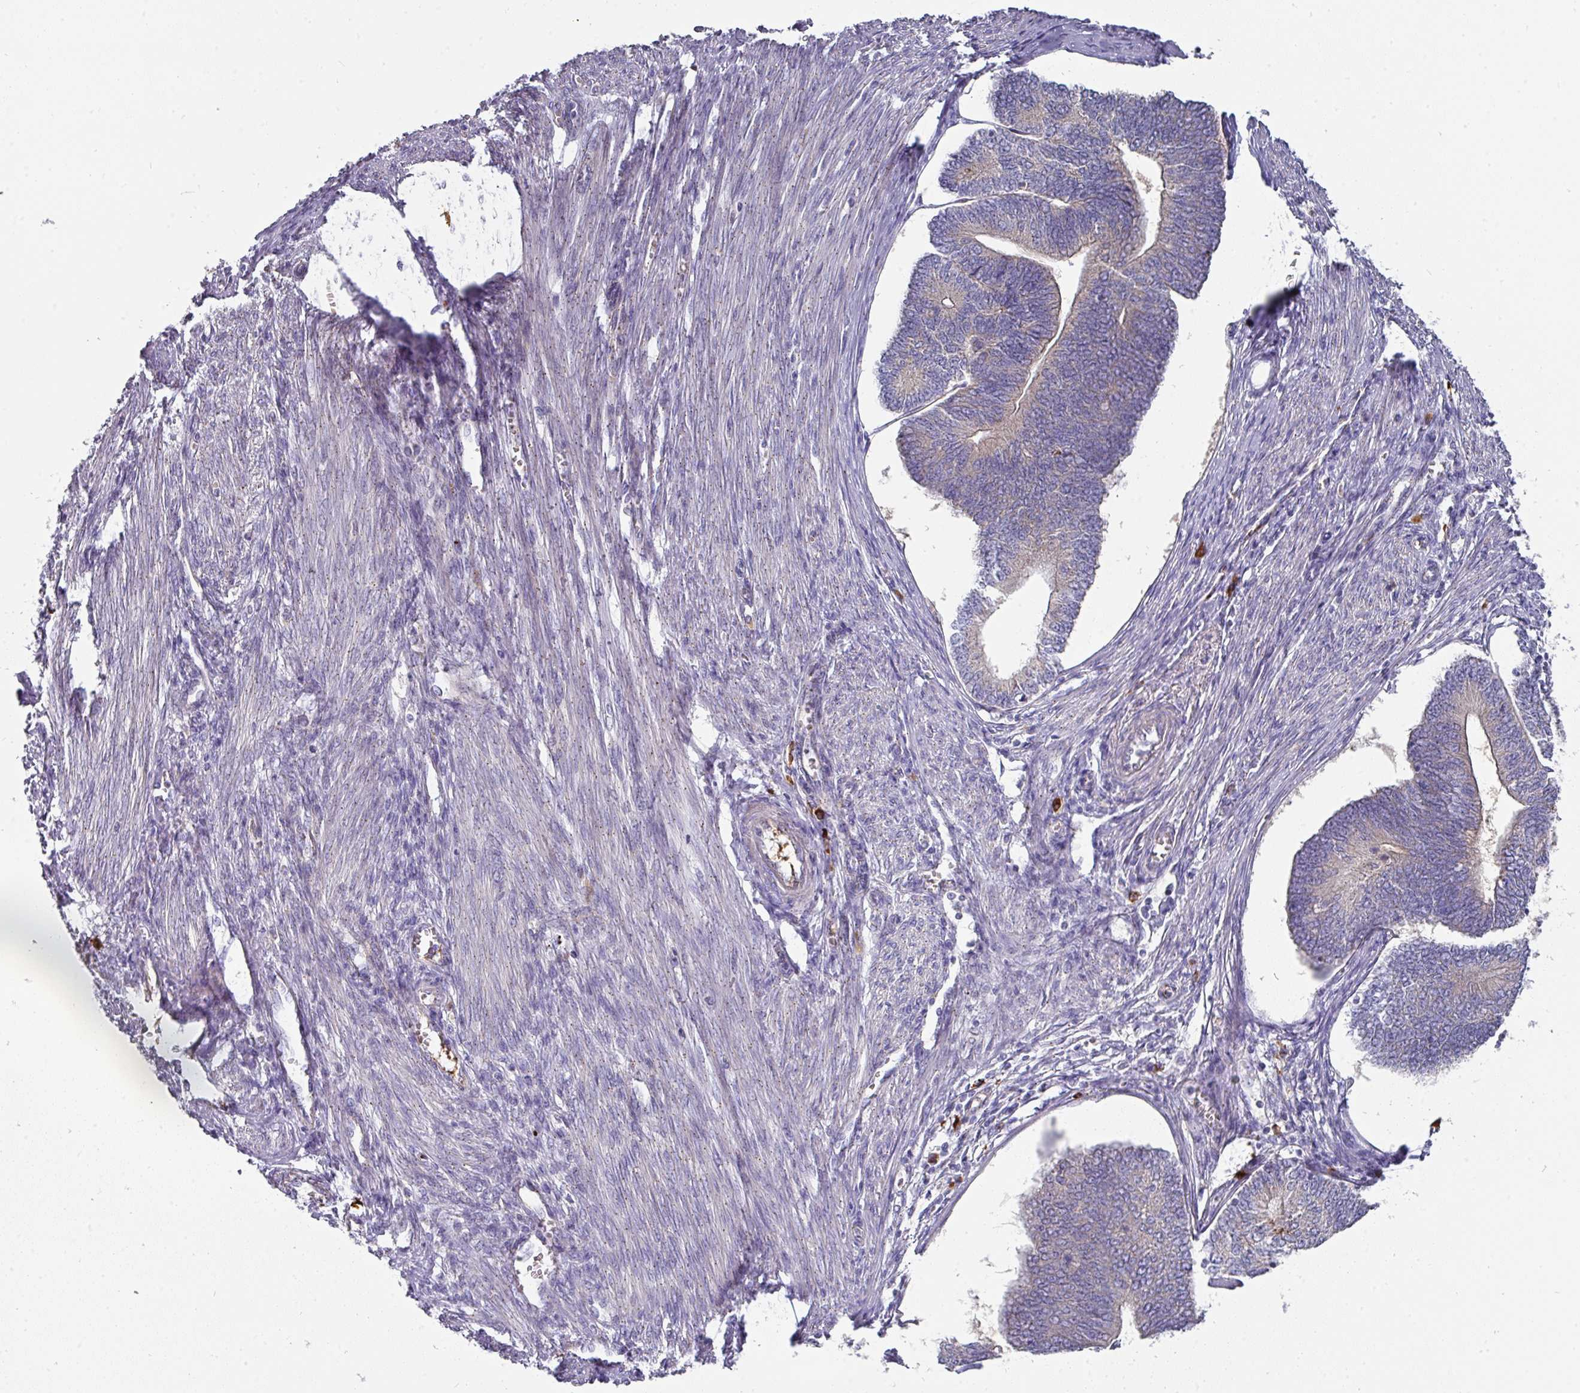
{"staining": {"intensity": "negative", "quantity": "none", "location": "none"}, "tissue": "endometrial cancer", "cell_type": "Tumor cells", "image_type": "cancer", "snomed": [{"axis": "morphology", "description": "Adenocarcinoma, NOS"}, {"axis": "topography", "description": "Endometrium"}], "caption": "Photomicrograph shows no protein expression in tumor cells of adenocarcinoma (endometrial) tissue.", "gene": "IL4R", "patient": {"sex": "female", "age": 68}}